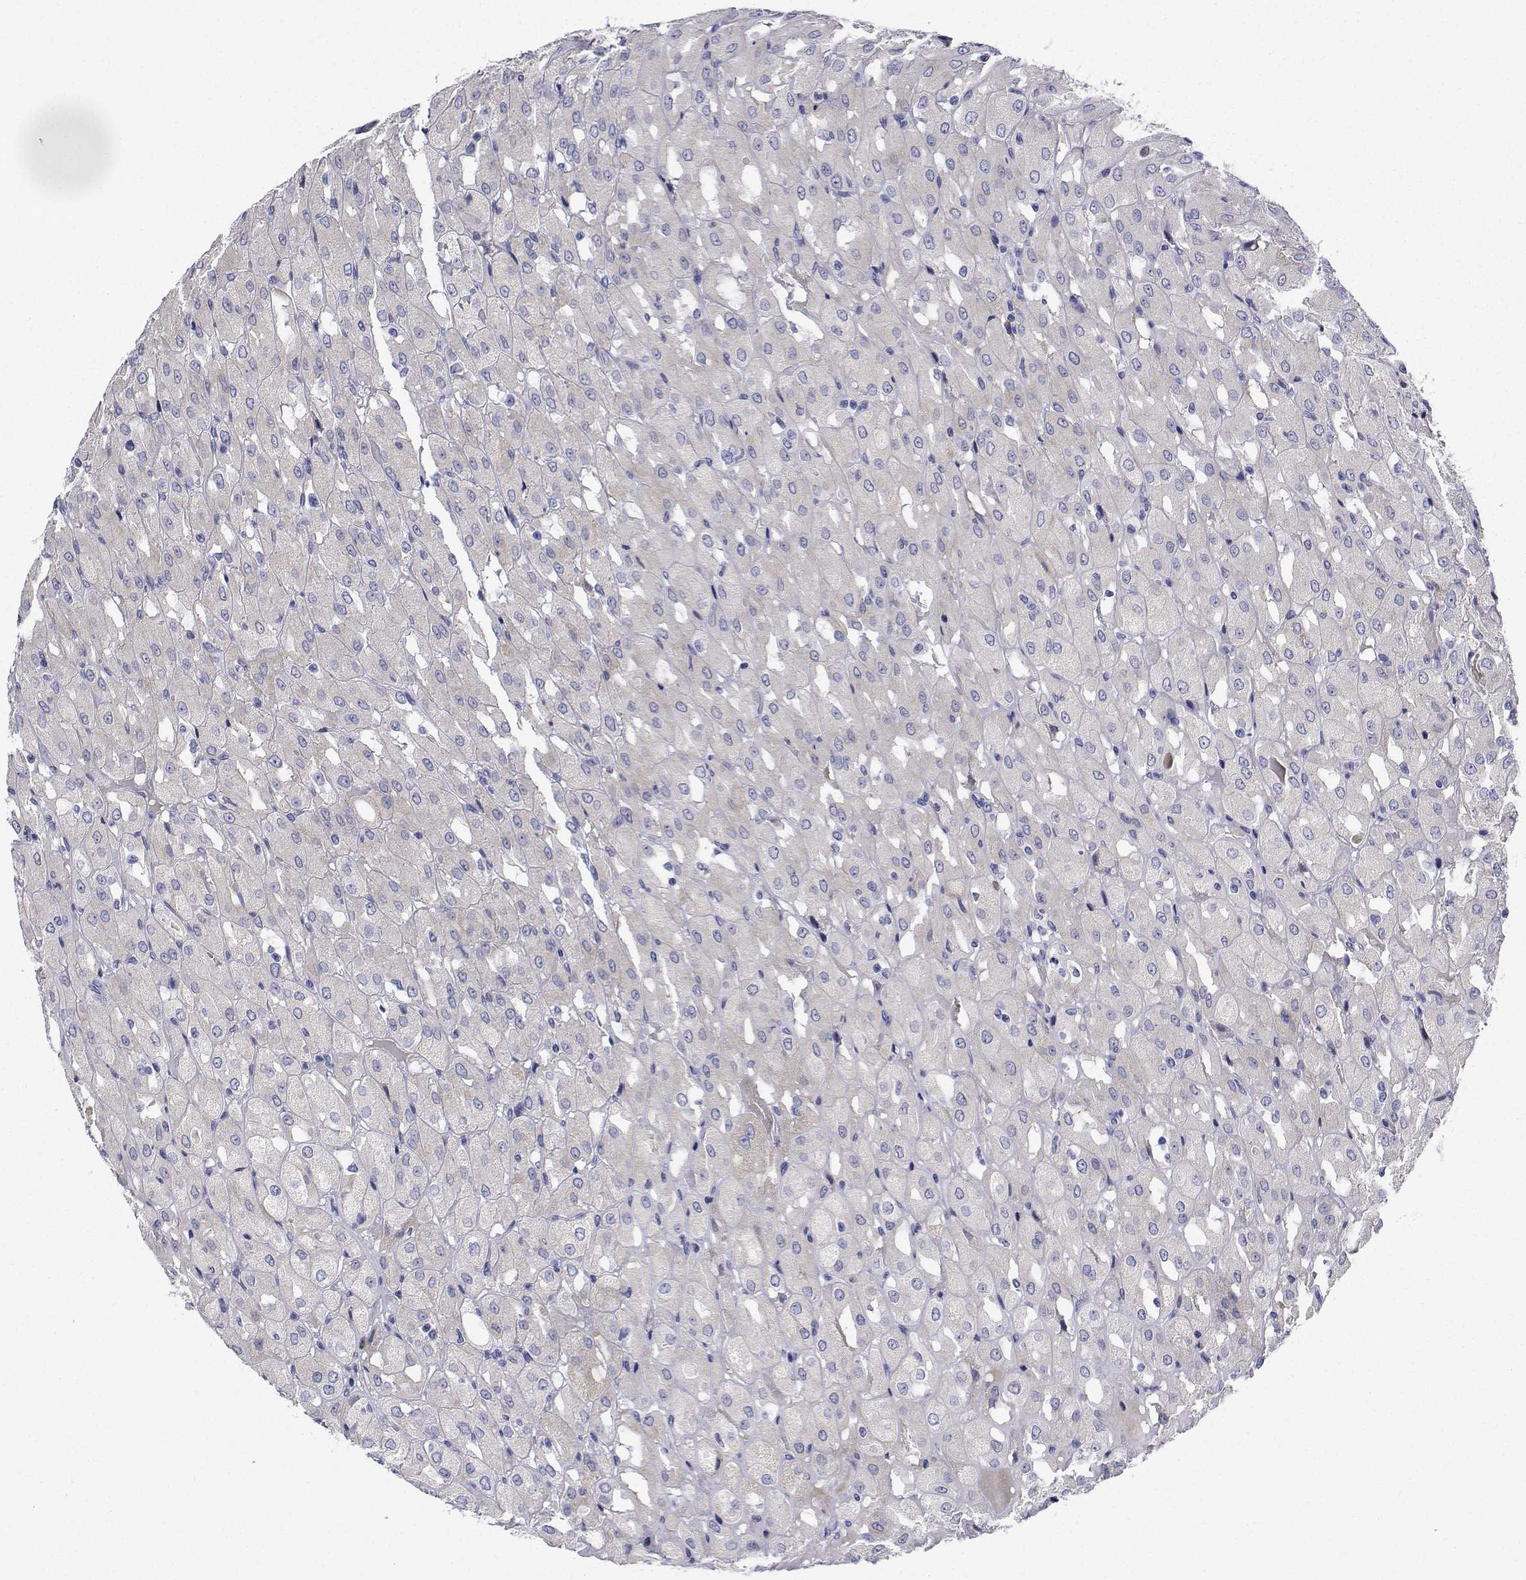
{"staining": {"intensity": "negative", "quantity": "none", "location": "none"}, "tissue": "renal cancer", "cell_type": "Tumor cells", "image_type": "cancer", "snomed": [{"axis": "morphology", "description": "Adenocarcinoma, NOS"}, {"axis": "topography", "description": "Kidney"}], "caption": "Histopathology image shows no significant protein staining in tumor cells of renal cancer (adenocarcinoma). The staining was performed using DAB to visualize the protein expression in brown, while the nuclei were stained in blue with hematoxylin (Magnification: 20x).", "gene": "PLXNA4", "patient": {"sex": "male", "age": 72}}